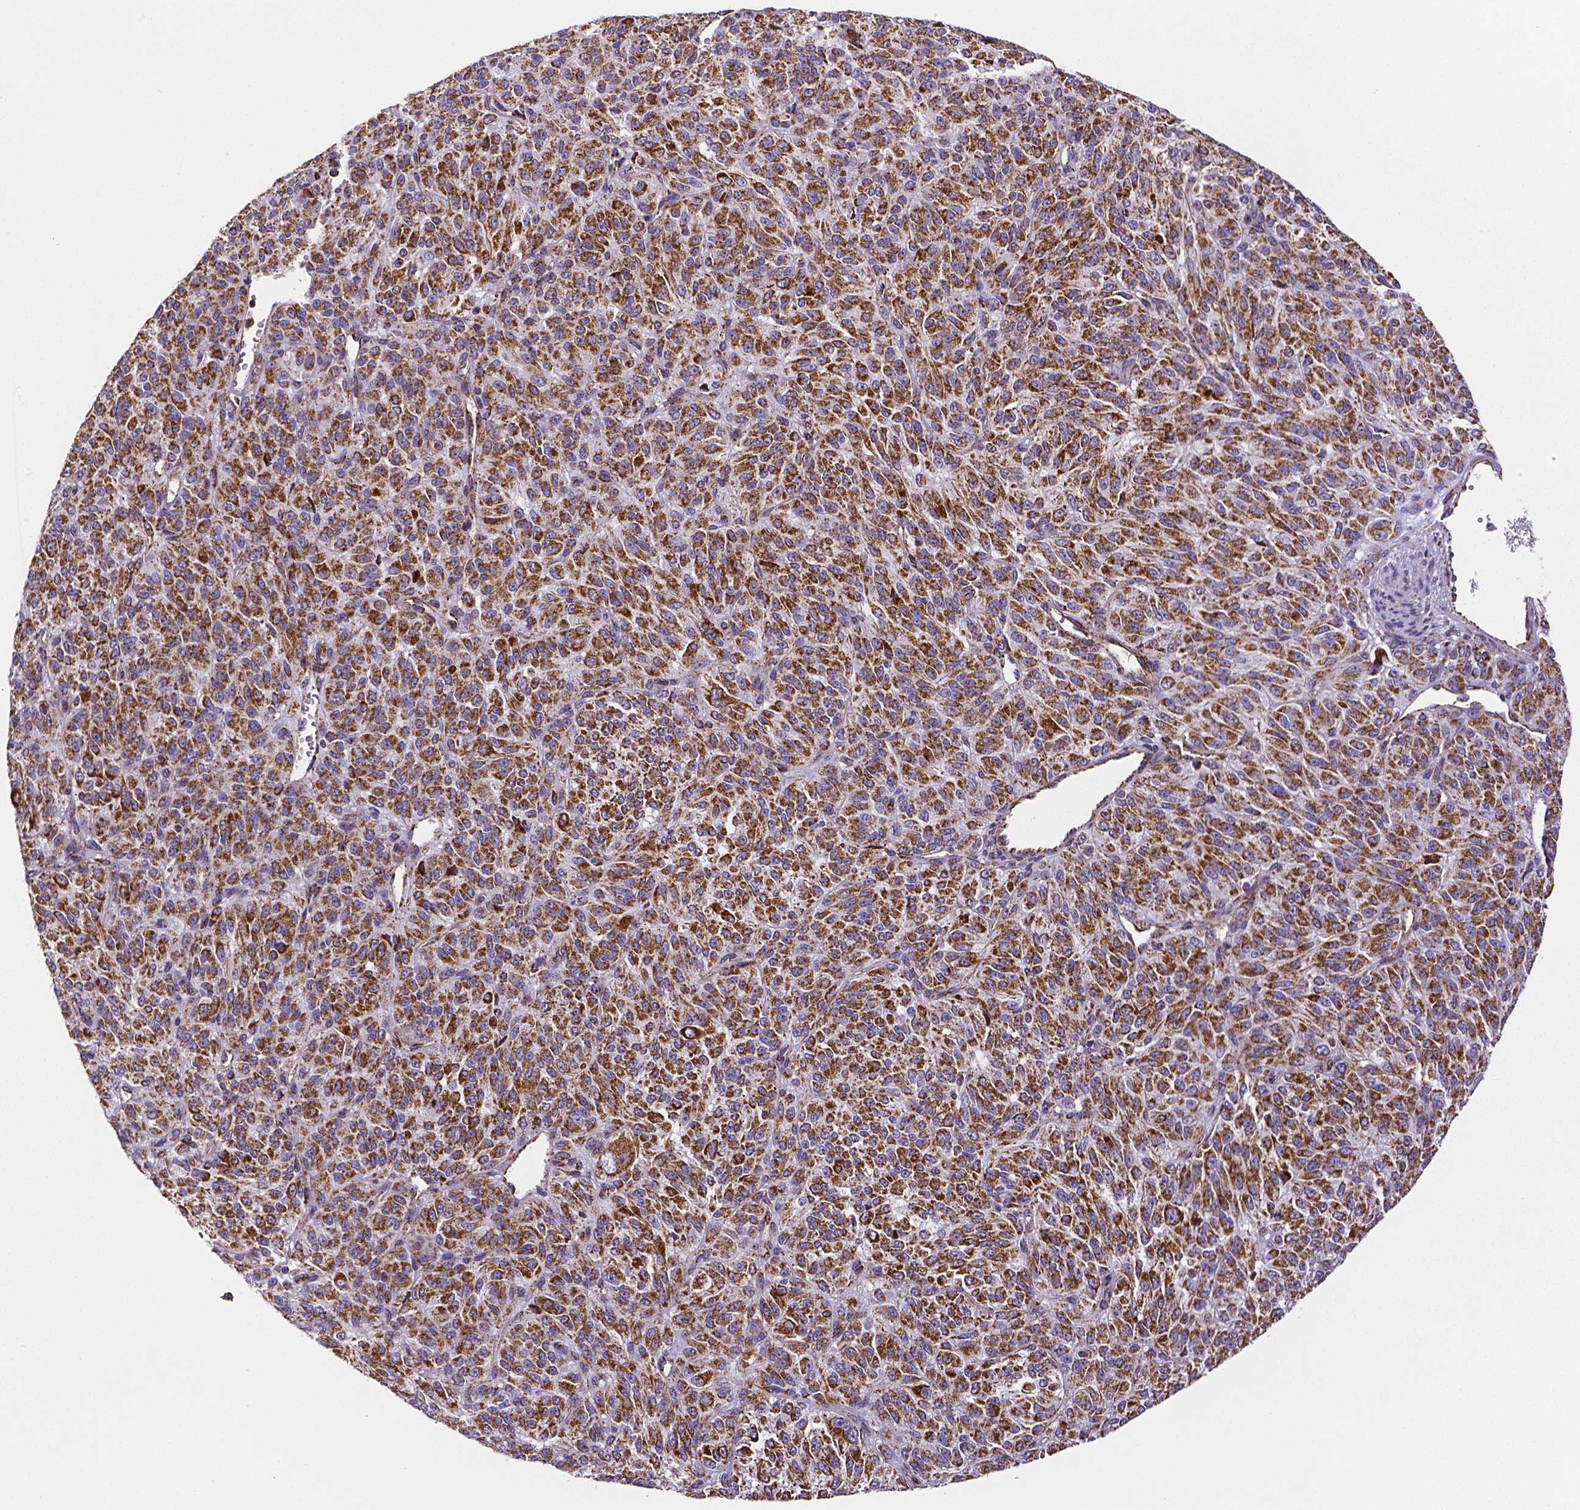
{"staining": {"intensity": "strong", "quantity": ">75%", "location": "cytoplasmic/membranous"}, "tissue": "melanoma", "cell_type": "Tumor cells", "image_type": "cancer", "snomed": [{"axis": "morphology", "description": "Malignant melanoma, Metastatic site"}, {"axis": "topography", "description": "Brain"}], "caption": "Tumor cells demonstrate strong cytoplasmic/membranous positivity in approximately >75% of cells in melanoma. (brown staining indicates protein expression, while blue staining denotes nuclei).", "gene": "MACC1", "patient": {"sex": "female", "age": 56}}